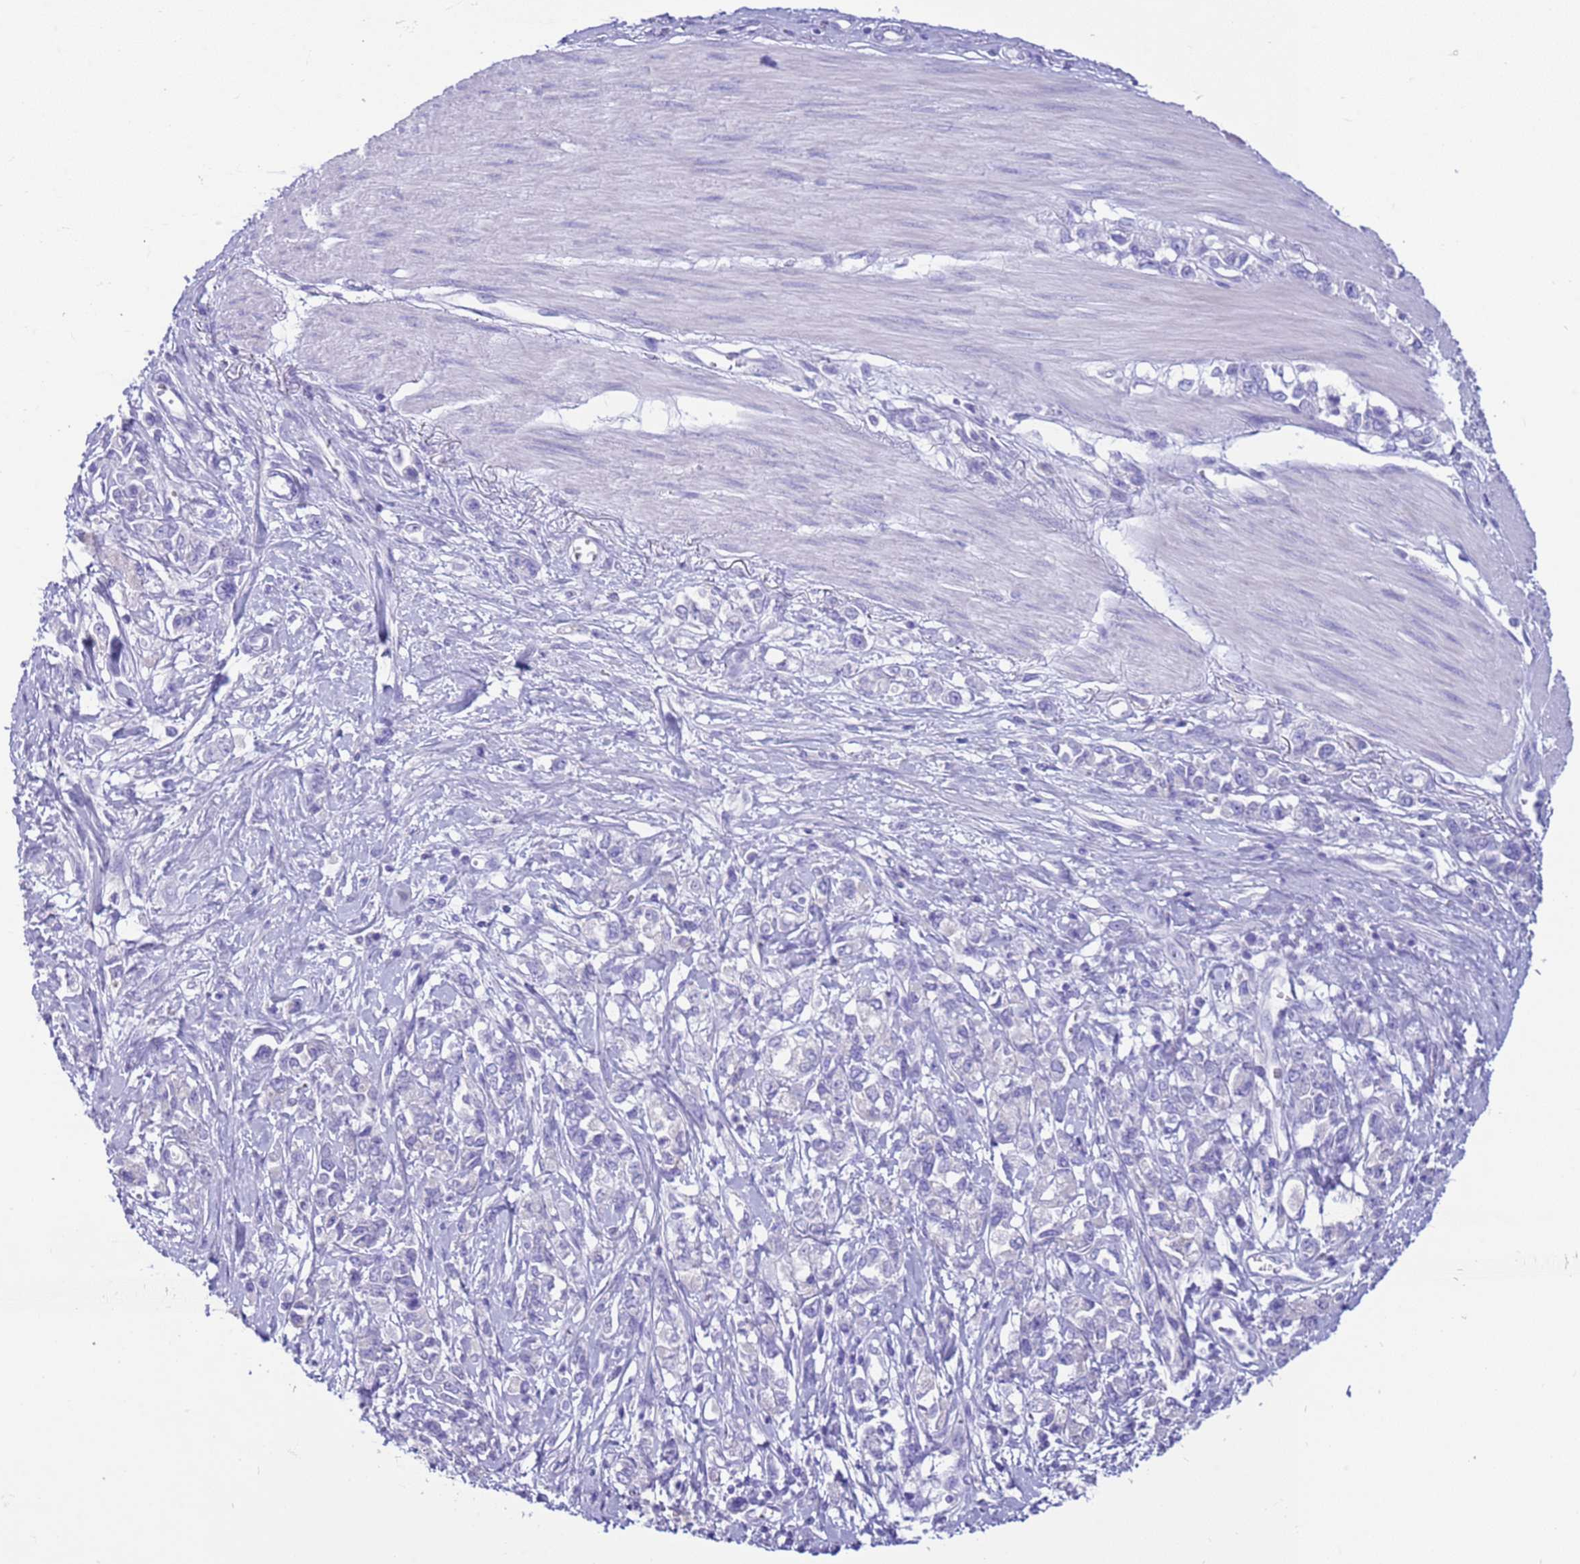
{"staining": {"intensity": "negative", "quantity": "none", "location": "none"}, "tissue": "stomach cancer", "cell_type": "Tumor cells", "image_type": "cancer", "snomed": [{"axis": "morphology", "description": "Adenocarcinoma, NOS"}, {"axis": "topography", "description": "Stomach"}], "caption": "The histopathology image reveals no significant expression in tumor cells of adenocarcinoma (stomach).", "gene": "CPB1", "patient": {"sex": "female", "age": 76}}